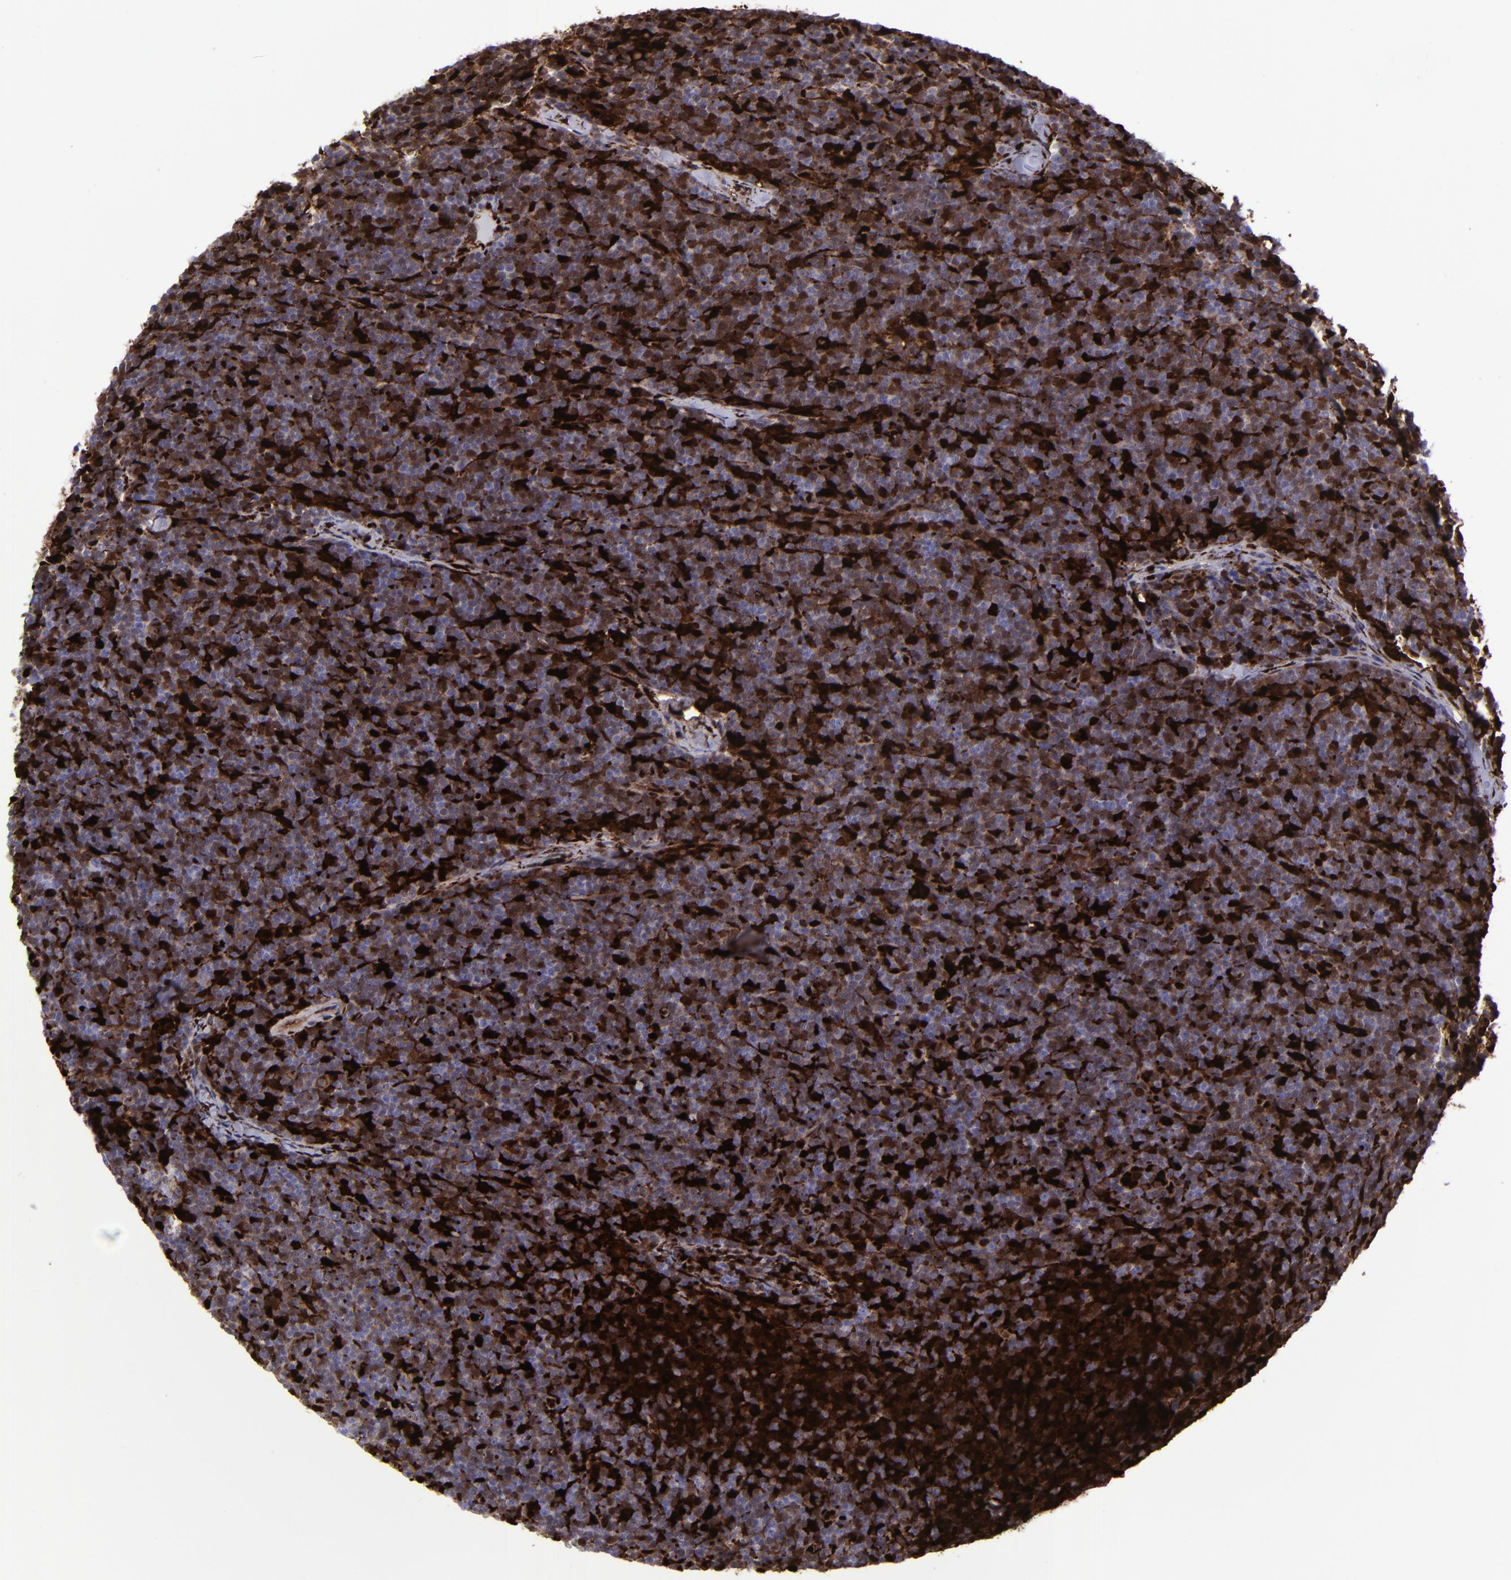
{"staining": {"intensity": "strong", "quantity": "25%-75%", "location": "cytoplasmic/membranous,nuclear"}, "tissue": "lymphoma", "cell_type": "Tumor cells", "image_type": "cancer", "snomed": [{"axis": "morphology", "description": "Malignant lymphoma, non-Hodgkin's type, High grade"}, {"axis": "topography", "description": "Lymph node"}], "caption": "A high amount of strong cytoplasmic/membranous and nuclear positivity is appreciated in approximately 25%-75% of tumor cells in malignant lymphoma, non-Hodgkin's type (high-grade) tissue.", "gene": "TYMP", "patient": {"sex": "female", "age": 58}}